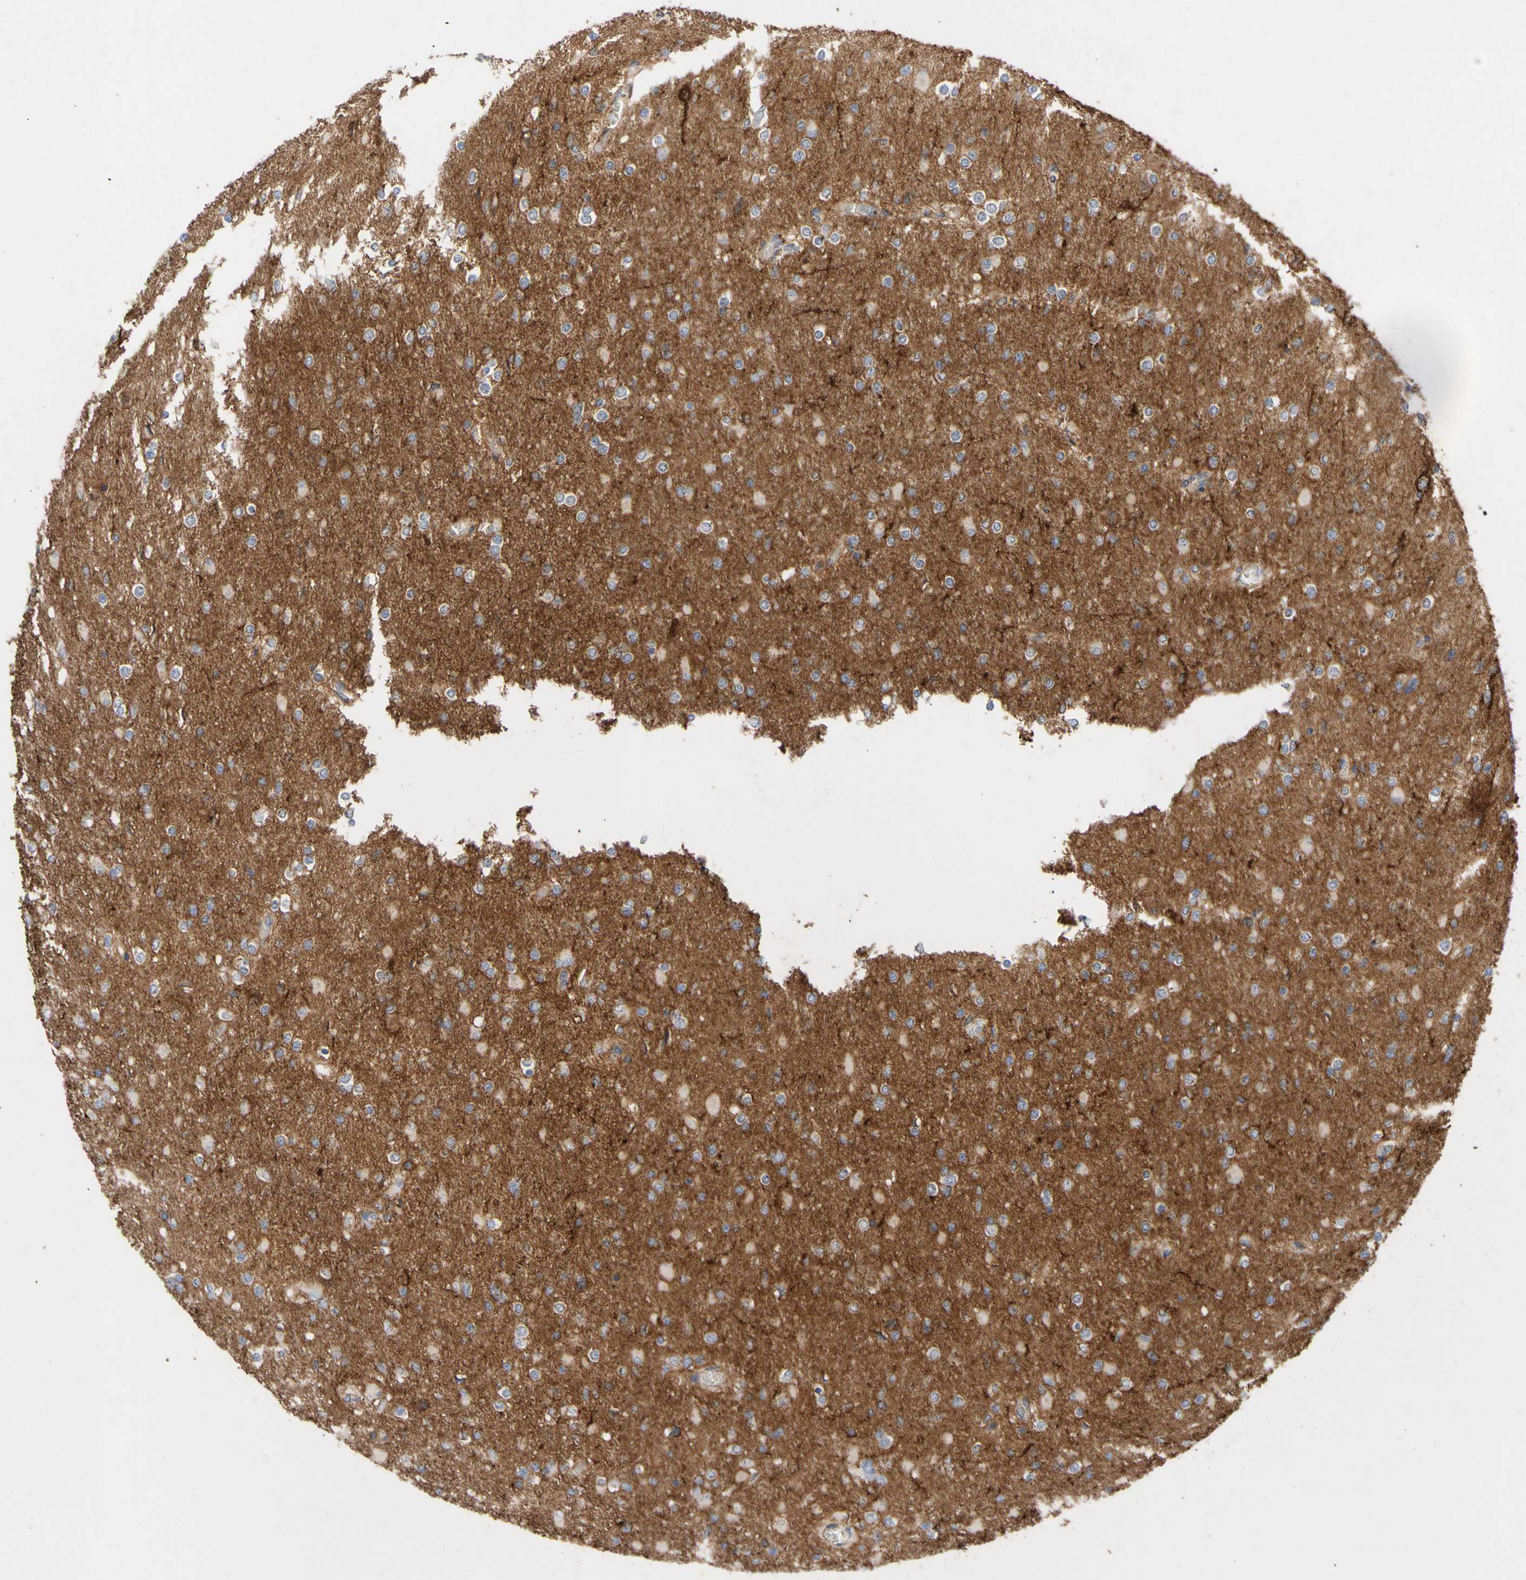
{"staining": {"intensity": "negative", "quantity": "none", "location": "none"}, "tissue": "glioma", "cell_type": "Tumor cells", "image_type": "cancer", "snomed": [{"axis": "morphology", "description": "Glioma, malignant, High grade"}, {"axis": "topography", "description": "Cerebral cortex"}], "caption": "A high-resolution image shows immunohistochemistry staining of malignant glioma (high-grade), which reveals no significant positivity in tumor cells.", "gene": "ATP2A3", "patient": {"sex": "female", "age": 36}}